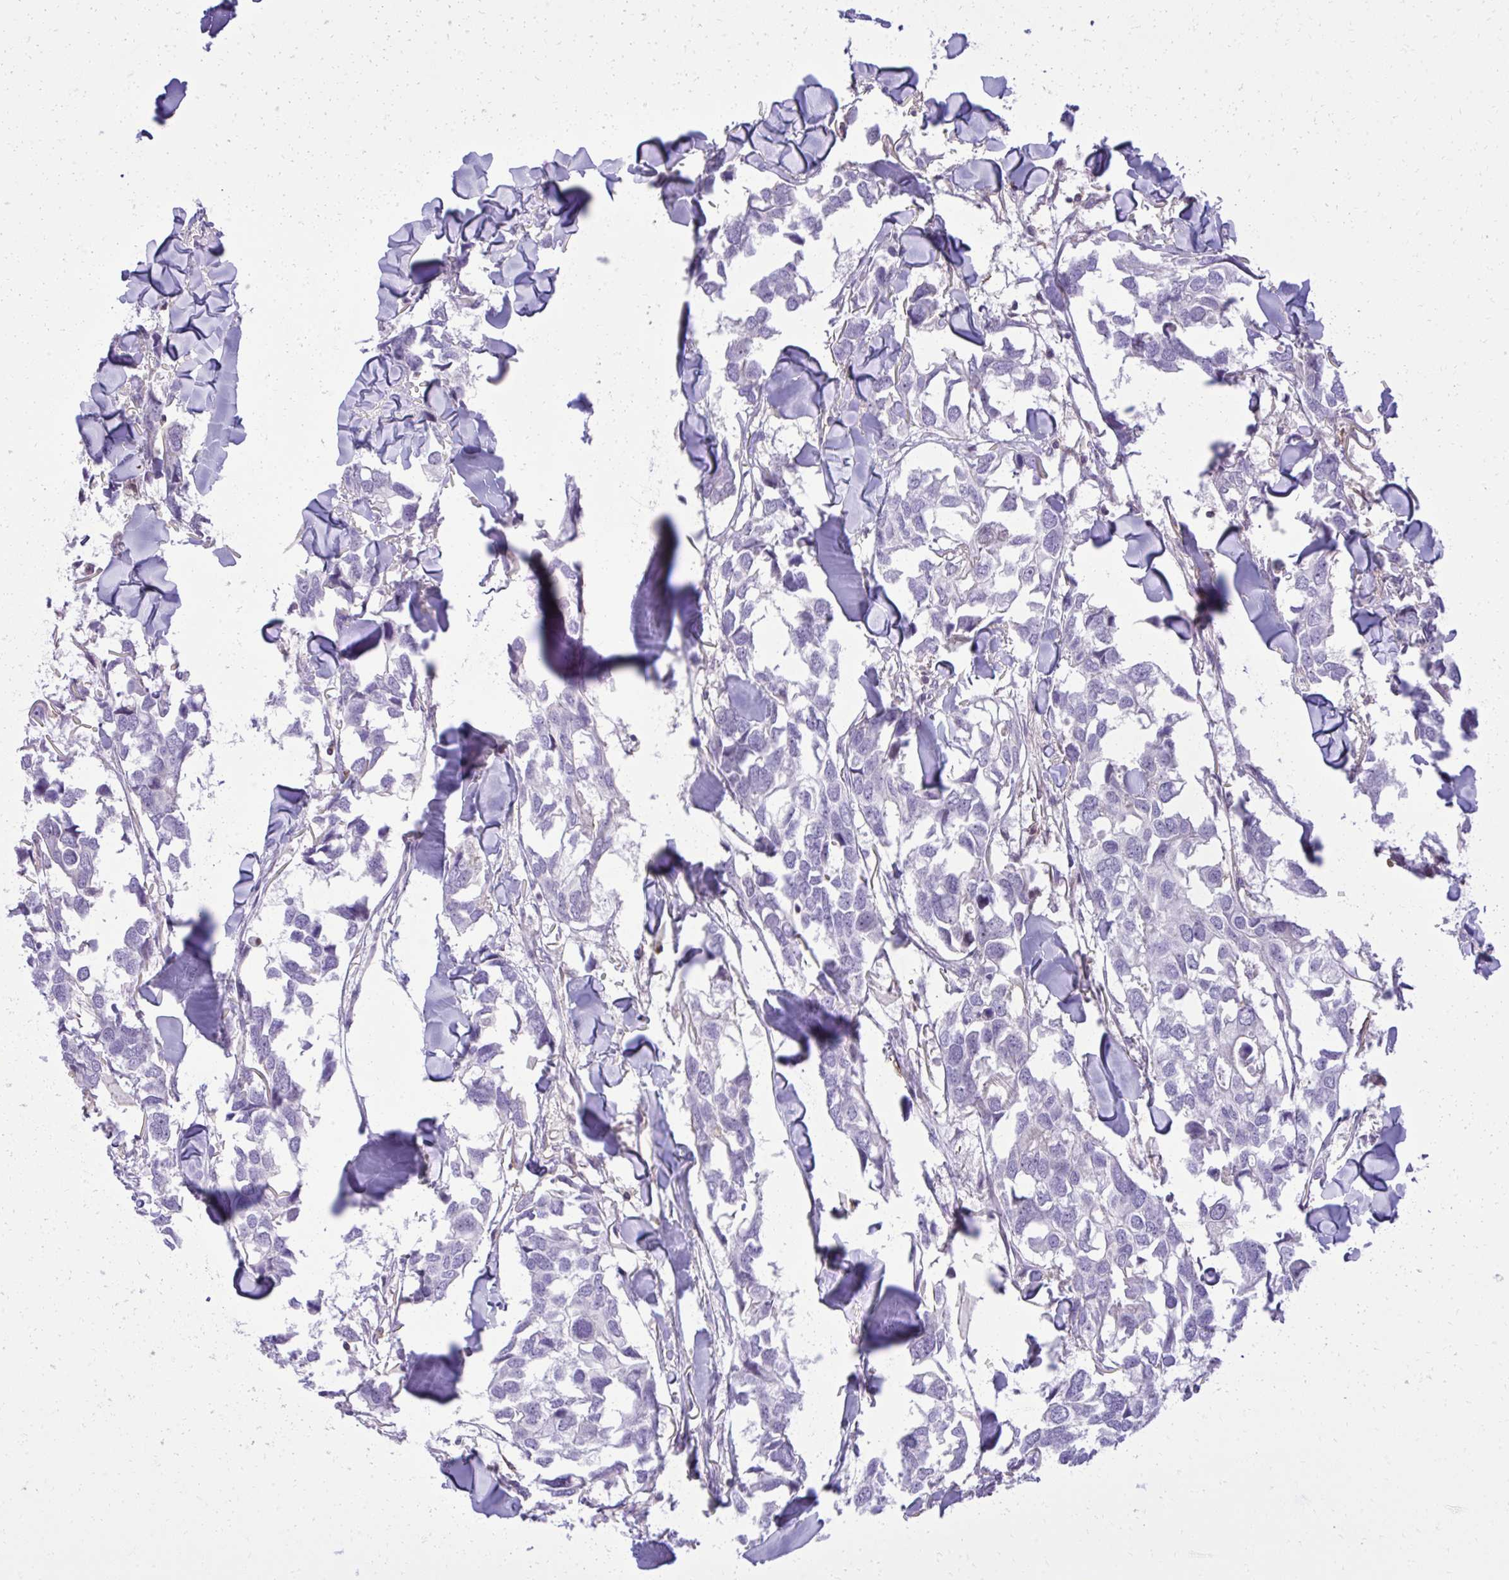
{"staining": {"intensity": "negative", "quantity": "none", "location": "none"}, "tissue": "breast cancer", "cell_type": "Tumor cells", "image_type": "cancer", "snomed": [{"axis": "morphology", "description": "Duct carcinoma"}, {"axis": "topography", "description": "Breast"}], "caption": "Immunohistochemistry photomicrograph of neoplastic tissue: breast cancer (invasive ductal carcinoma) stained with DAB (3,3'-diaminobenzidine) demonstrates no significant protein staining in tumor cells.", "gene": "PITPNM3", "patient": {"sex": "female", "age": 83}}